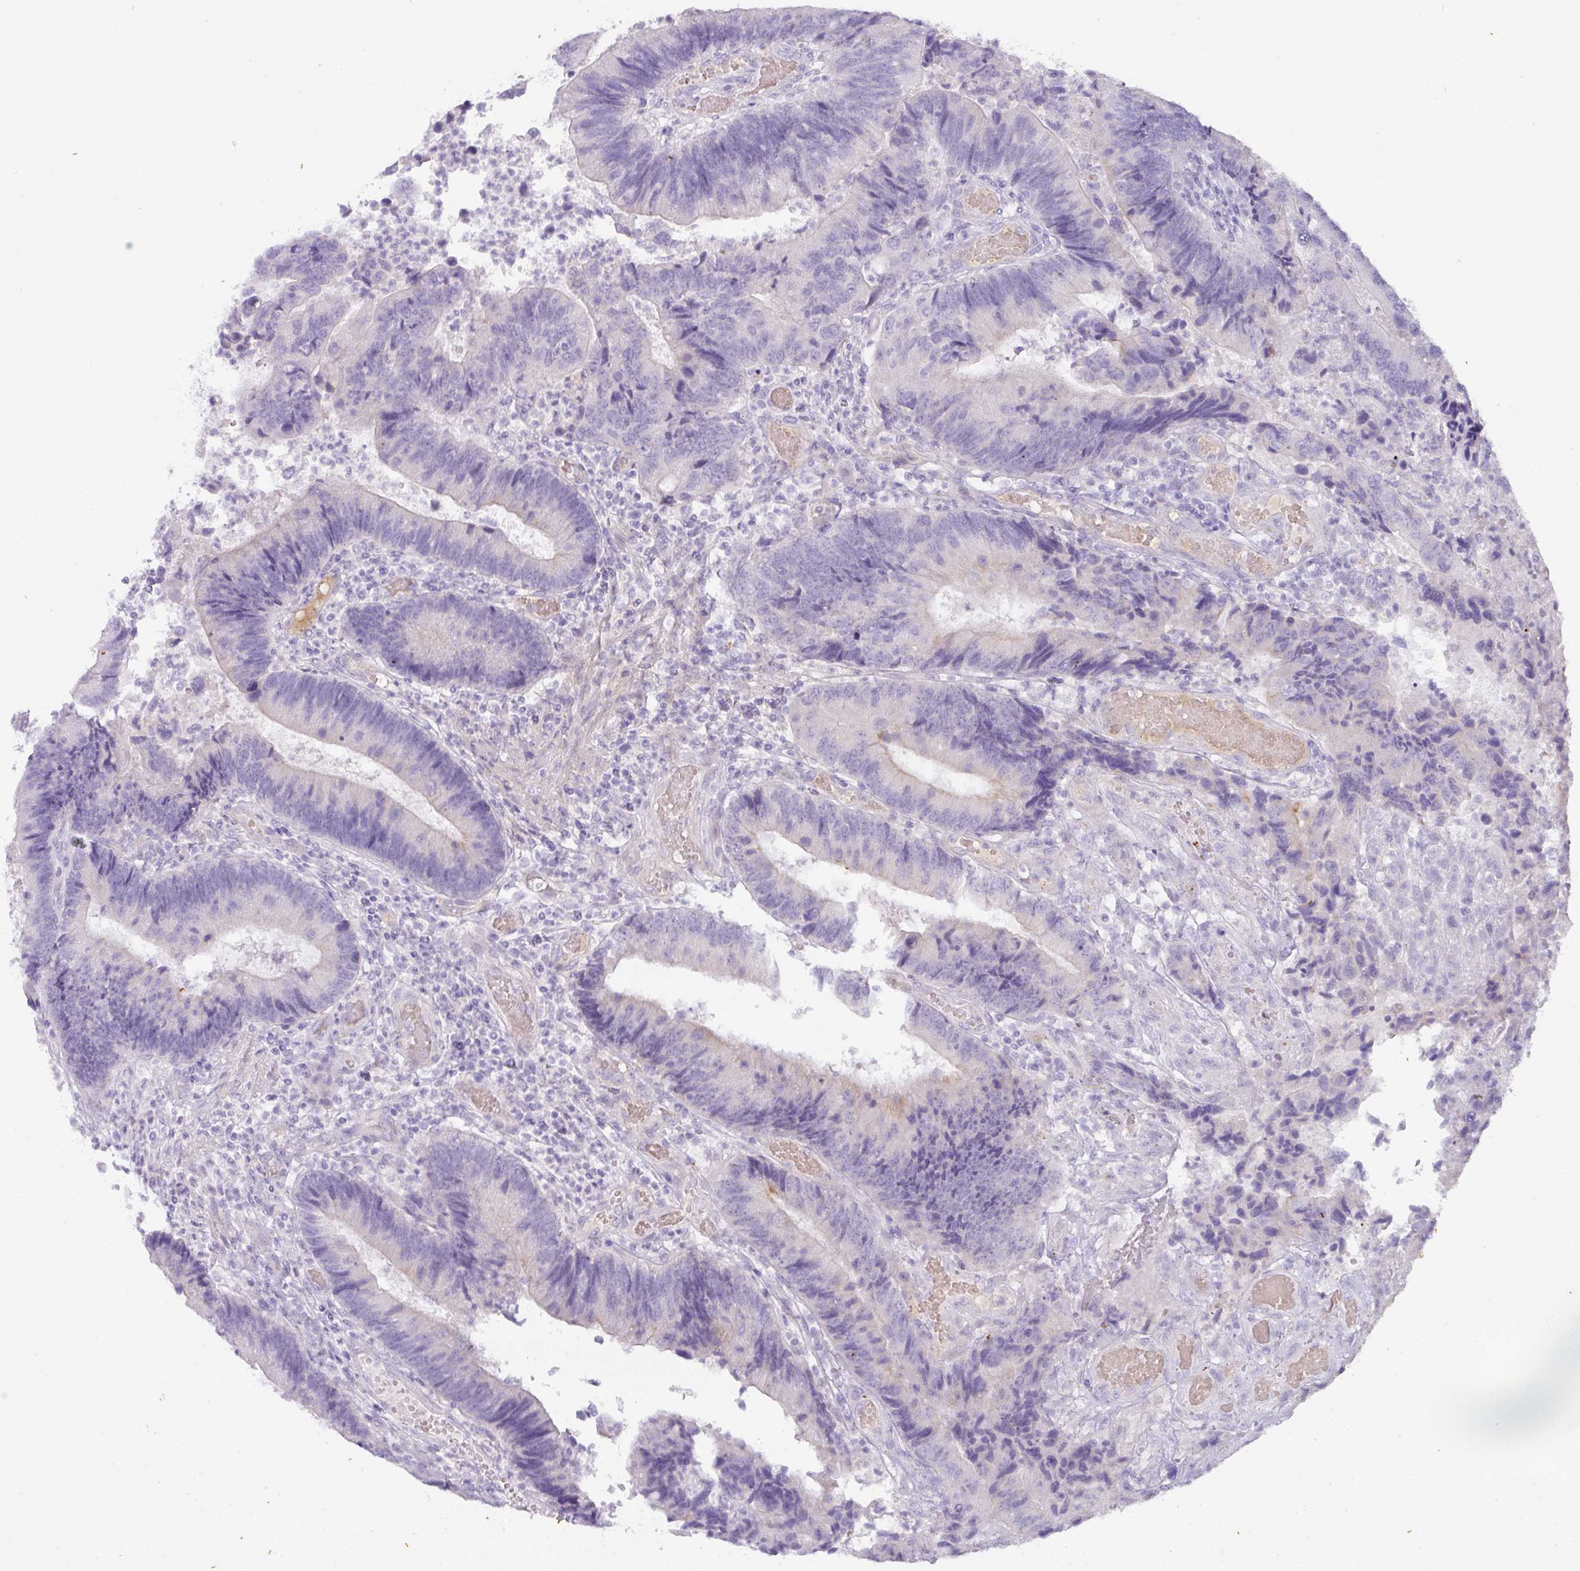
{"staining": {"intensity": "negative", "quantity": "none", "location": "none"}, "tissue": "colorectal cancer", "cell_type": "Tumor cells", "image_type": "cancer", "snomed": [{"axis": "morphology", "description": "Adenocarcinoma, NOS"}, {"axis": "topography", "description": "Colon"}], "caption": "A micrograph of human colorectal adenocarcinoma is negative for staining in tumor cells.", "gene": "OR52N1", "patient": {"sex": "female", "age": 67}}